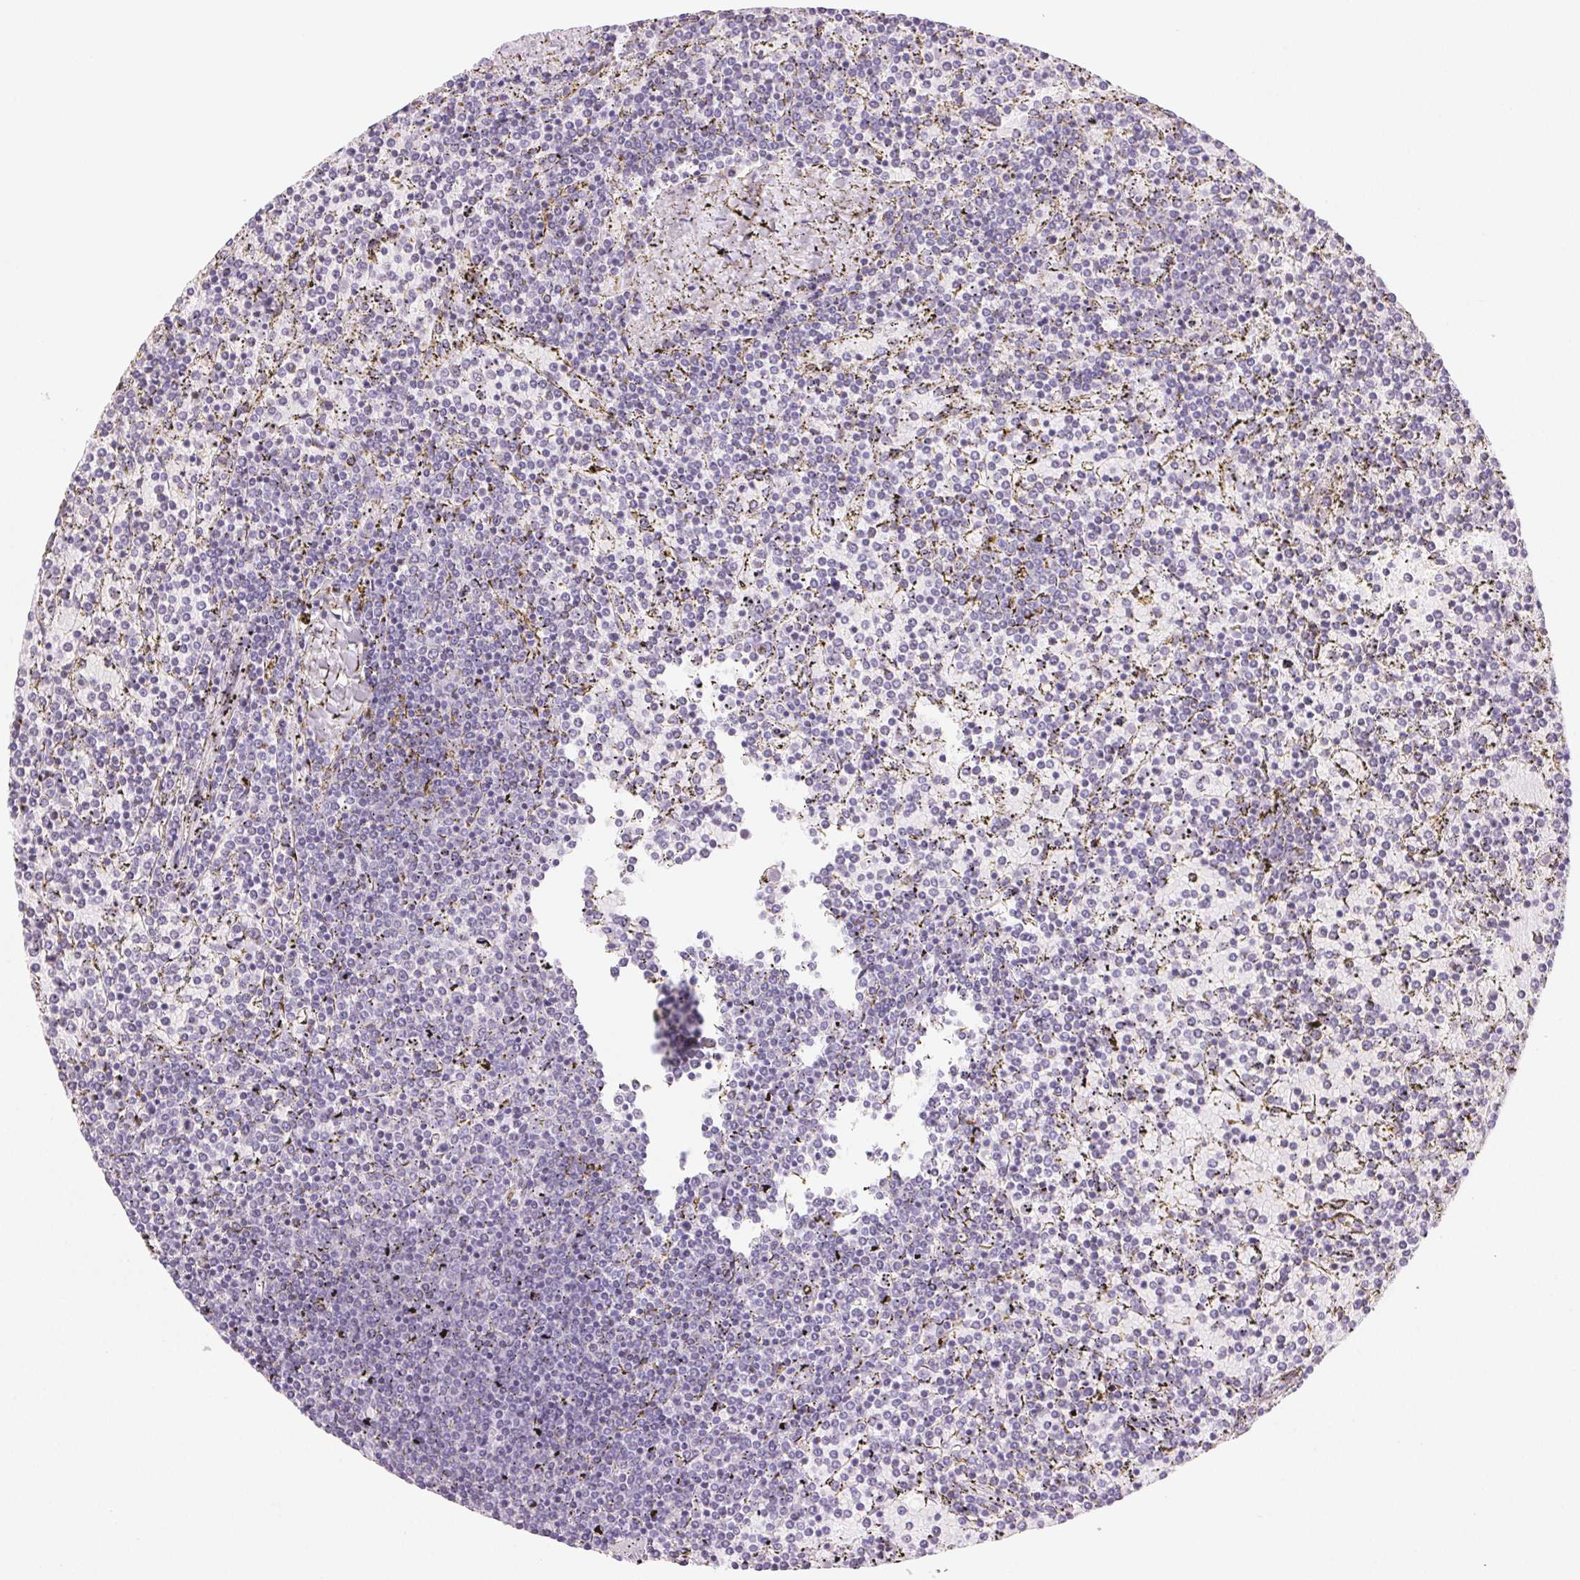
{"staining": {"intensity": "negative", "quantity": "none", "location": "none"}, "tissue": "lymphoma", "cell_type": "Tumor cells", "image_type": "cancer", "snomed": [{"axis": "morphology", "description": "Malignant lymphoma, non-Hodgkin's type, Low grade"}, {"axis": "topography", "description": "Spleen"}], "caption": "IHC micrograph of neoplastic tissue: human lymphoma stained with DAB (3,3'-diaminobenzidine) displays no significant protein expression in tumor cells.", "gene": "BPIFB2", "patient": {"sex": "female", "age": 77}}